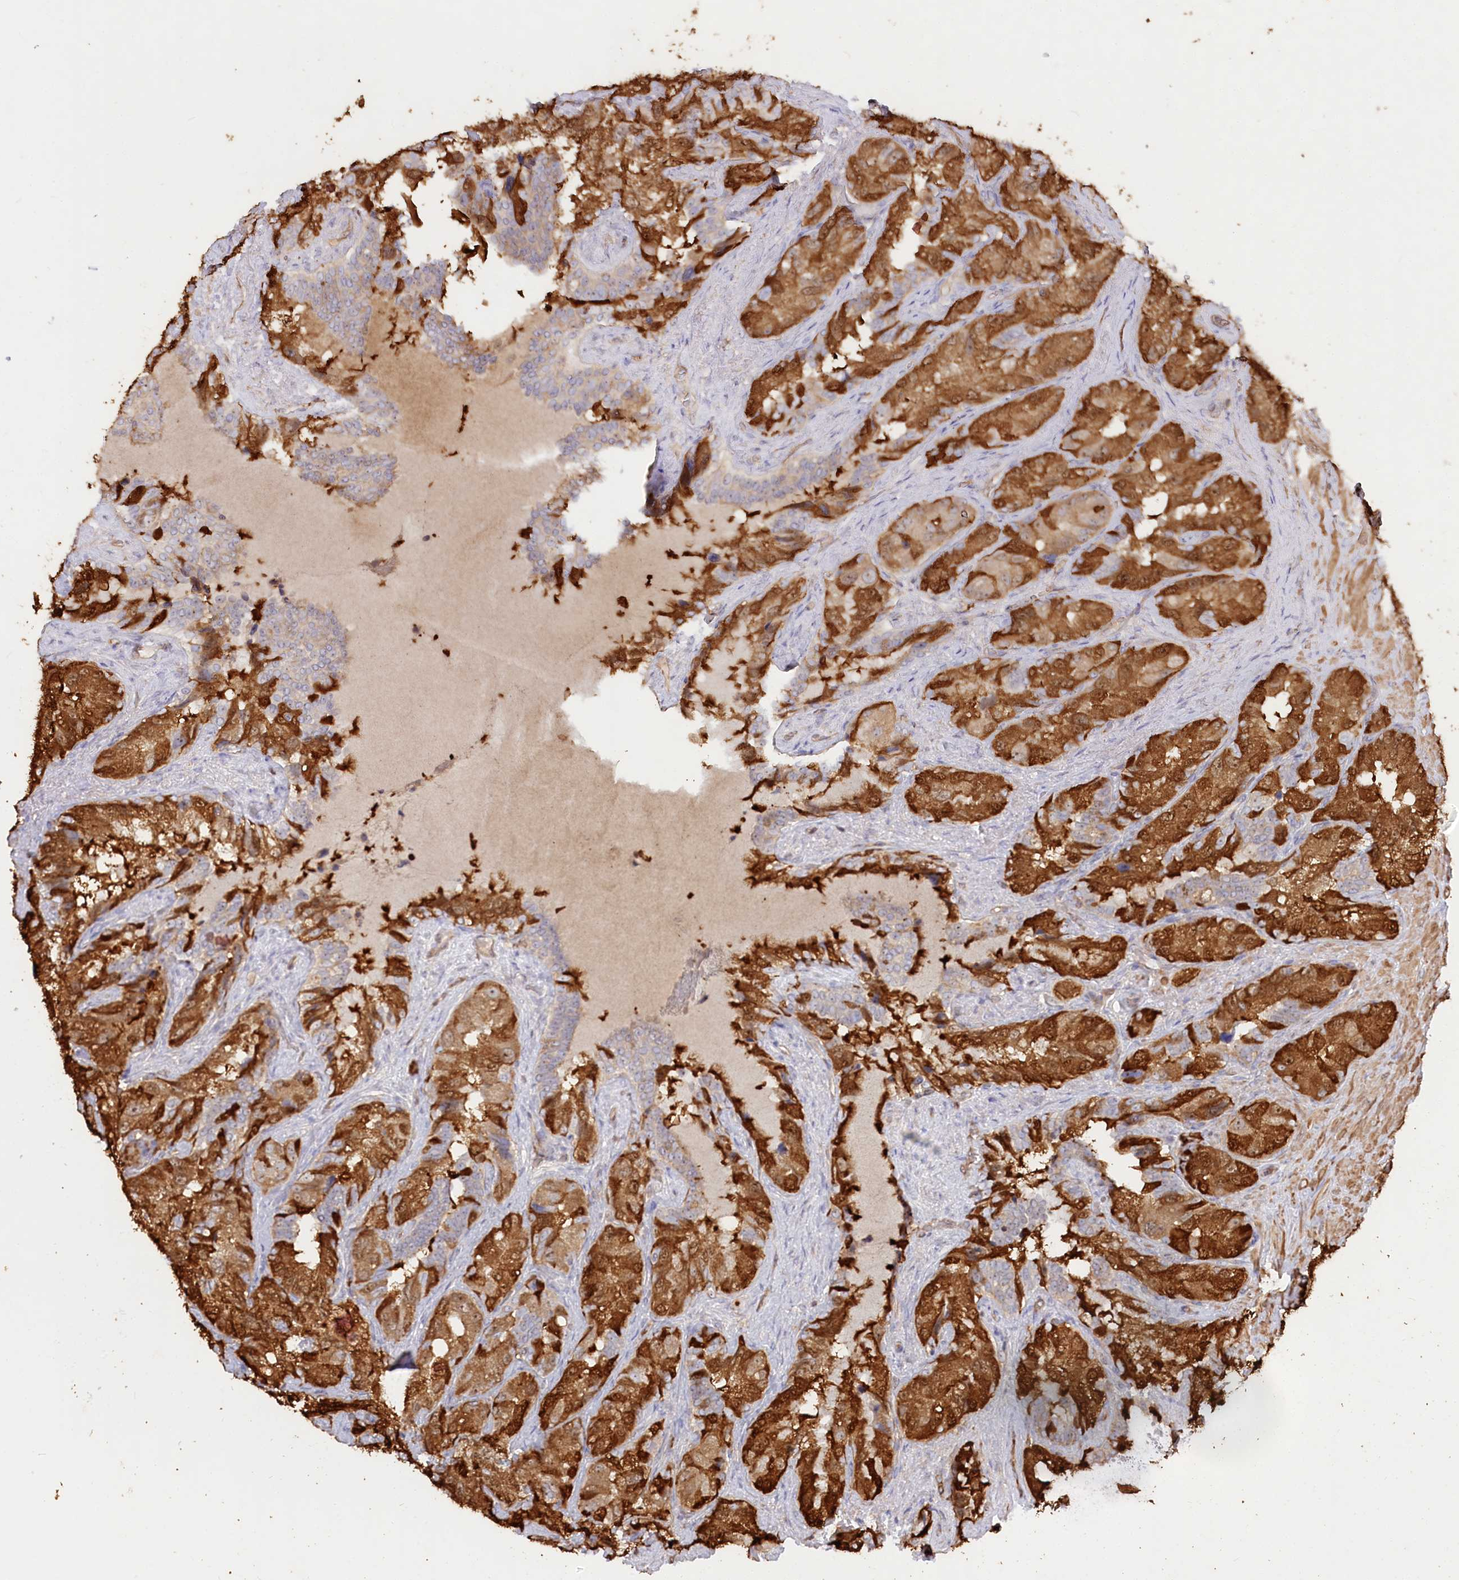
{"staining": {"intensity": "strong", "quantity": "25%-75%", "location": "cytoplasmic/membranous"}, "tissue": "seminal vesicle", "cell_type": "Glandular cells", "image_type": "normal", "snomed": [{"axis": "morphology", "description": "Normal tissue, NOS"}, {"axis": "topography", "description": "Seminal veicle"}, {"axis": "topography", "description": "Peripheral nerve tissue"}], "caption": "The micrograph demonstrates immunohistochemical staining of normal seminal vesicle. There is strong cytoplasmic/membranous expression is seen in about 25%-75% of glandular cells. (DAB (3,3'-diaminobenzidine) IHC with brightfield microscopy, high magnification).", "gene": "WDR36", "patient": {"sex": "male", "age": 67}}